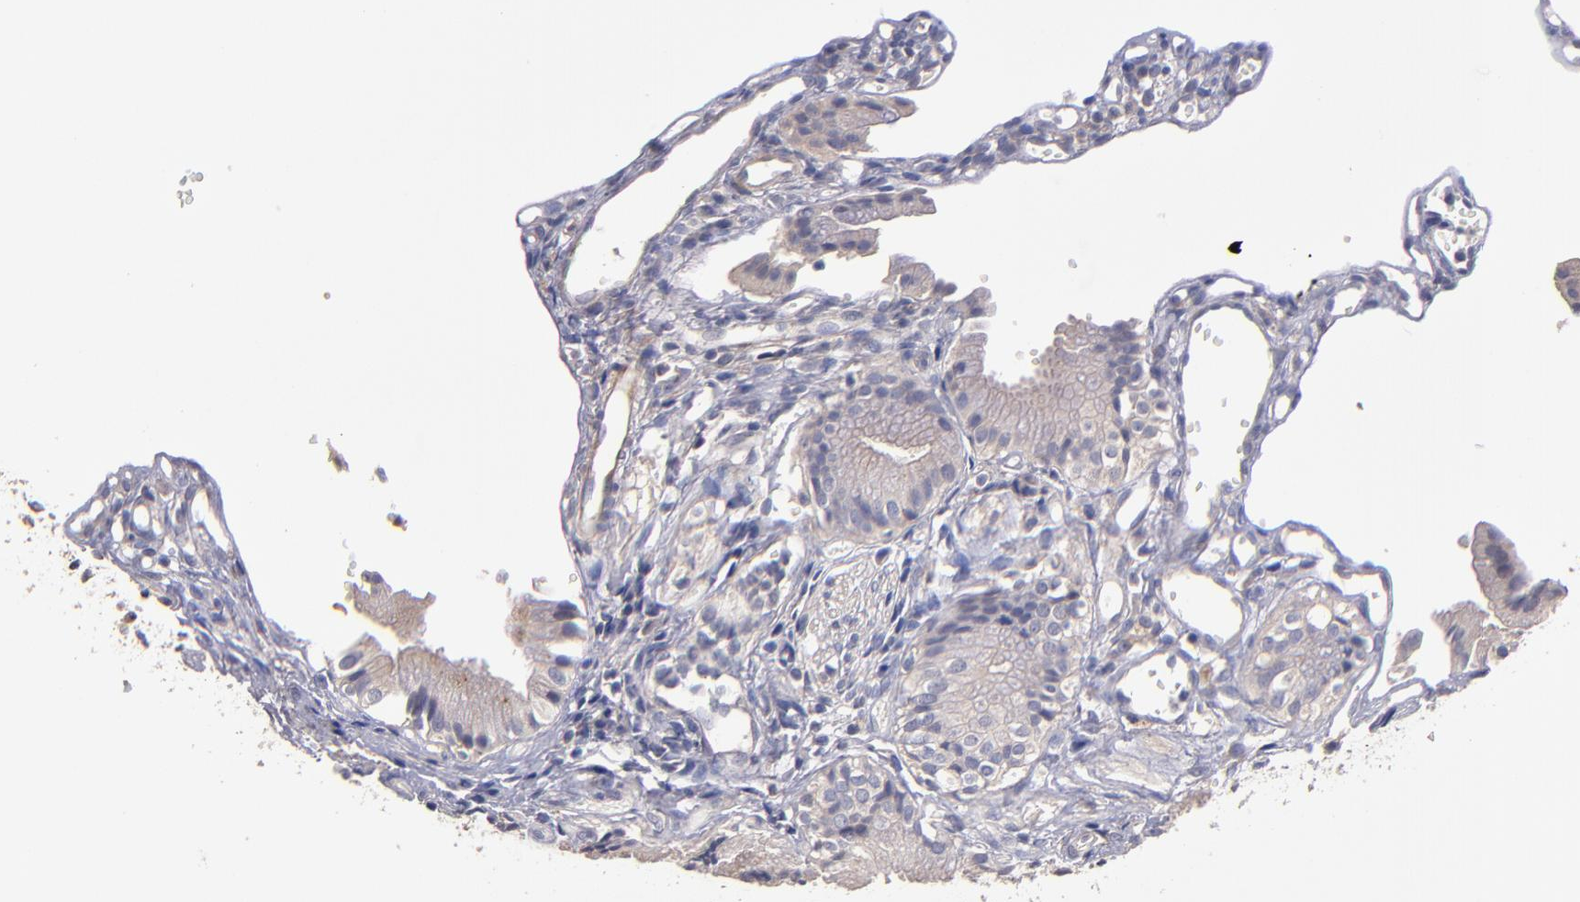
{"staining": {"intensity": "moderate", "quantity": "25%-75%", "location": "cytoplasmic/membranous"}, "tissue": "gallbladder", "cell_type": "Glandular cells", "image_type": "normal", "snomed": [{"axis": "morphology", "description": "Normal tissue, NOS"}, {"axis": "topography", "description": "Gallbladder"}], "caption": "Moderate cytoplasmic/membranous staining for a protein is present in about 25%-75% of glandular cells of normal gallbladder using immunohistochemistry (IHC).", "gene": "MAGEE1", "patient": {"sex": "male", "age": 65}}